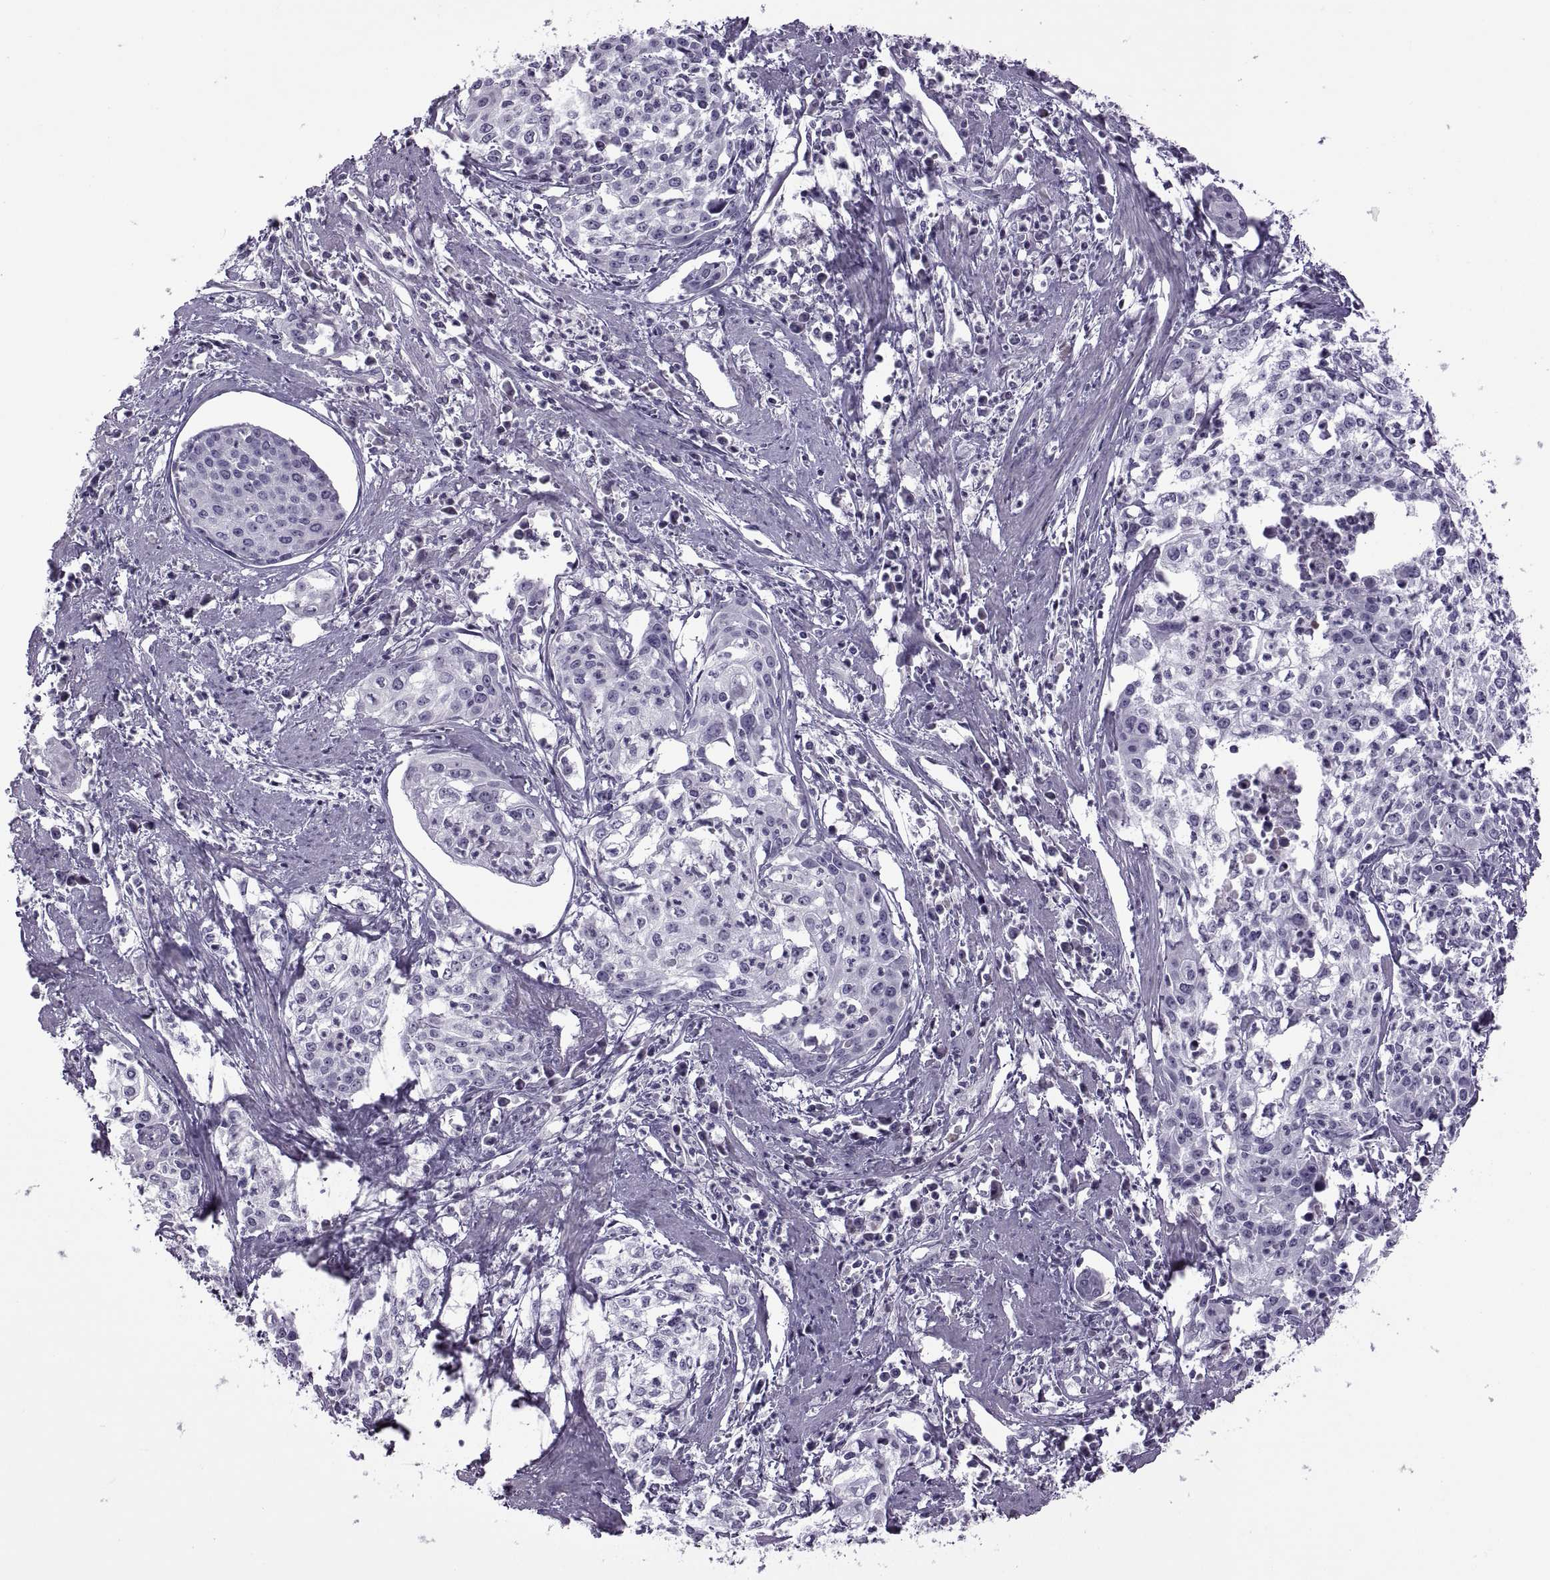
{"staining": {"intensity": "negative", "quantity": "none", "location": "none"}, "tissue": "cervical cancer", "cell_type": "Tumor cells", "image_type": "cancer", "snomed": [{"axis": "morphology", "description": "Squamous cell carcinoma, NOS"}, {"axis": "topography", "description": "Cervix"}], "caption": "The photomicrograph reveals no staining of tumor cells in cervical squamous cell carcinoma. The staining was performed using DAB to visualize the protein expression in brown, while the nuclei were stained in blue with hematoxylin (Magnification: 20x).", "gene": "RSPH6A", "patient": {"sex": "female", "age": 39}}